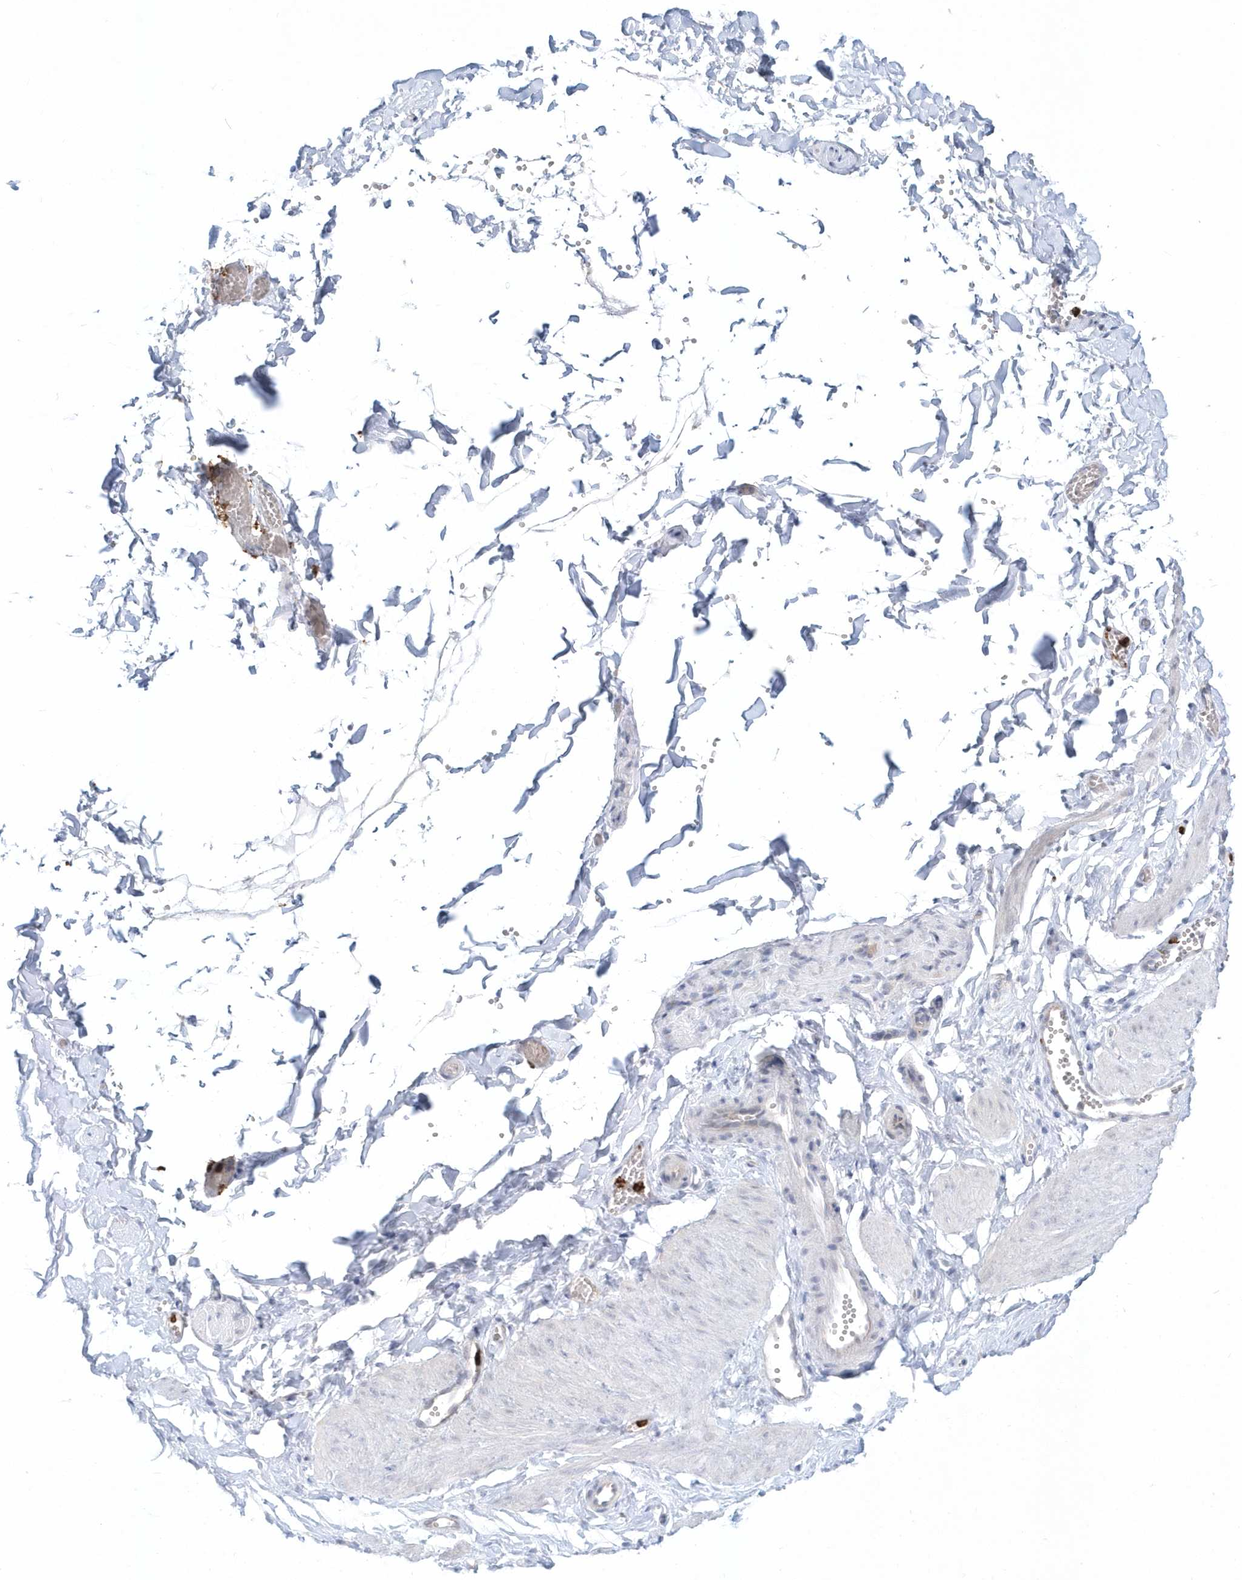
{"staining": {"intensity": "weak", "quantity": ">75%", "location": "cytoplasmic/membranous"}, "tissue": "adipose tissue", "cell_type": "Adipocytes", "image_type": "normal", "snomed": [{"axis": "morphology", "description": "Normal tissue, NOS"}, {"axis": "topography", "description": "Gallbladder"}, {"axis": "topography", "description": "Peripheral nerve tissue"}], "caption": "A high-resolution micrograph shows IHC staining of unremarkable adipose tissue, which reveals weak cytoplasmic/membranous expression in approximately >75% of adipocytes.", "gene": "RNF7", "patient": {"sex": "male", "age": 38}}